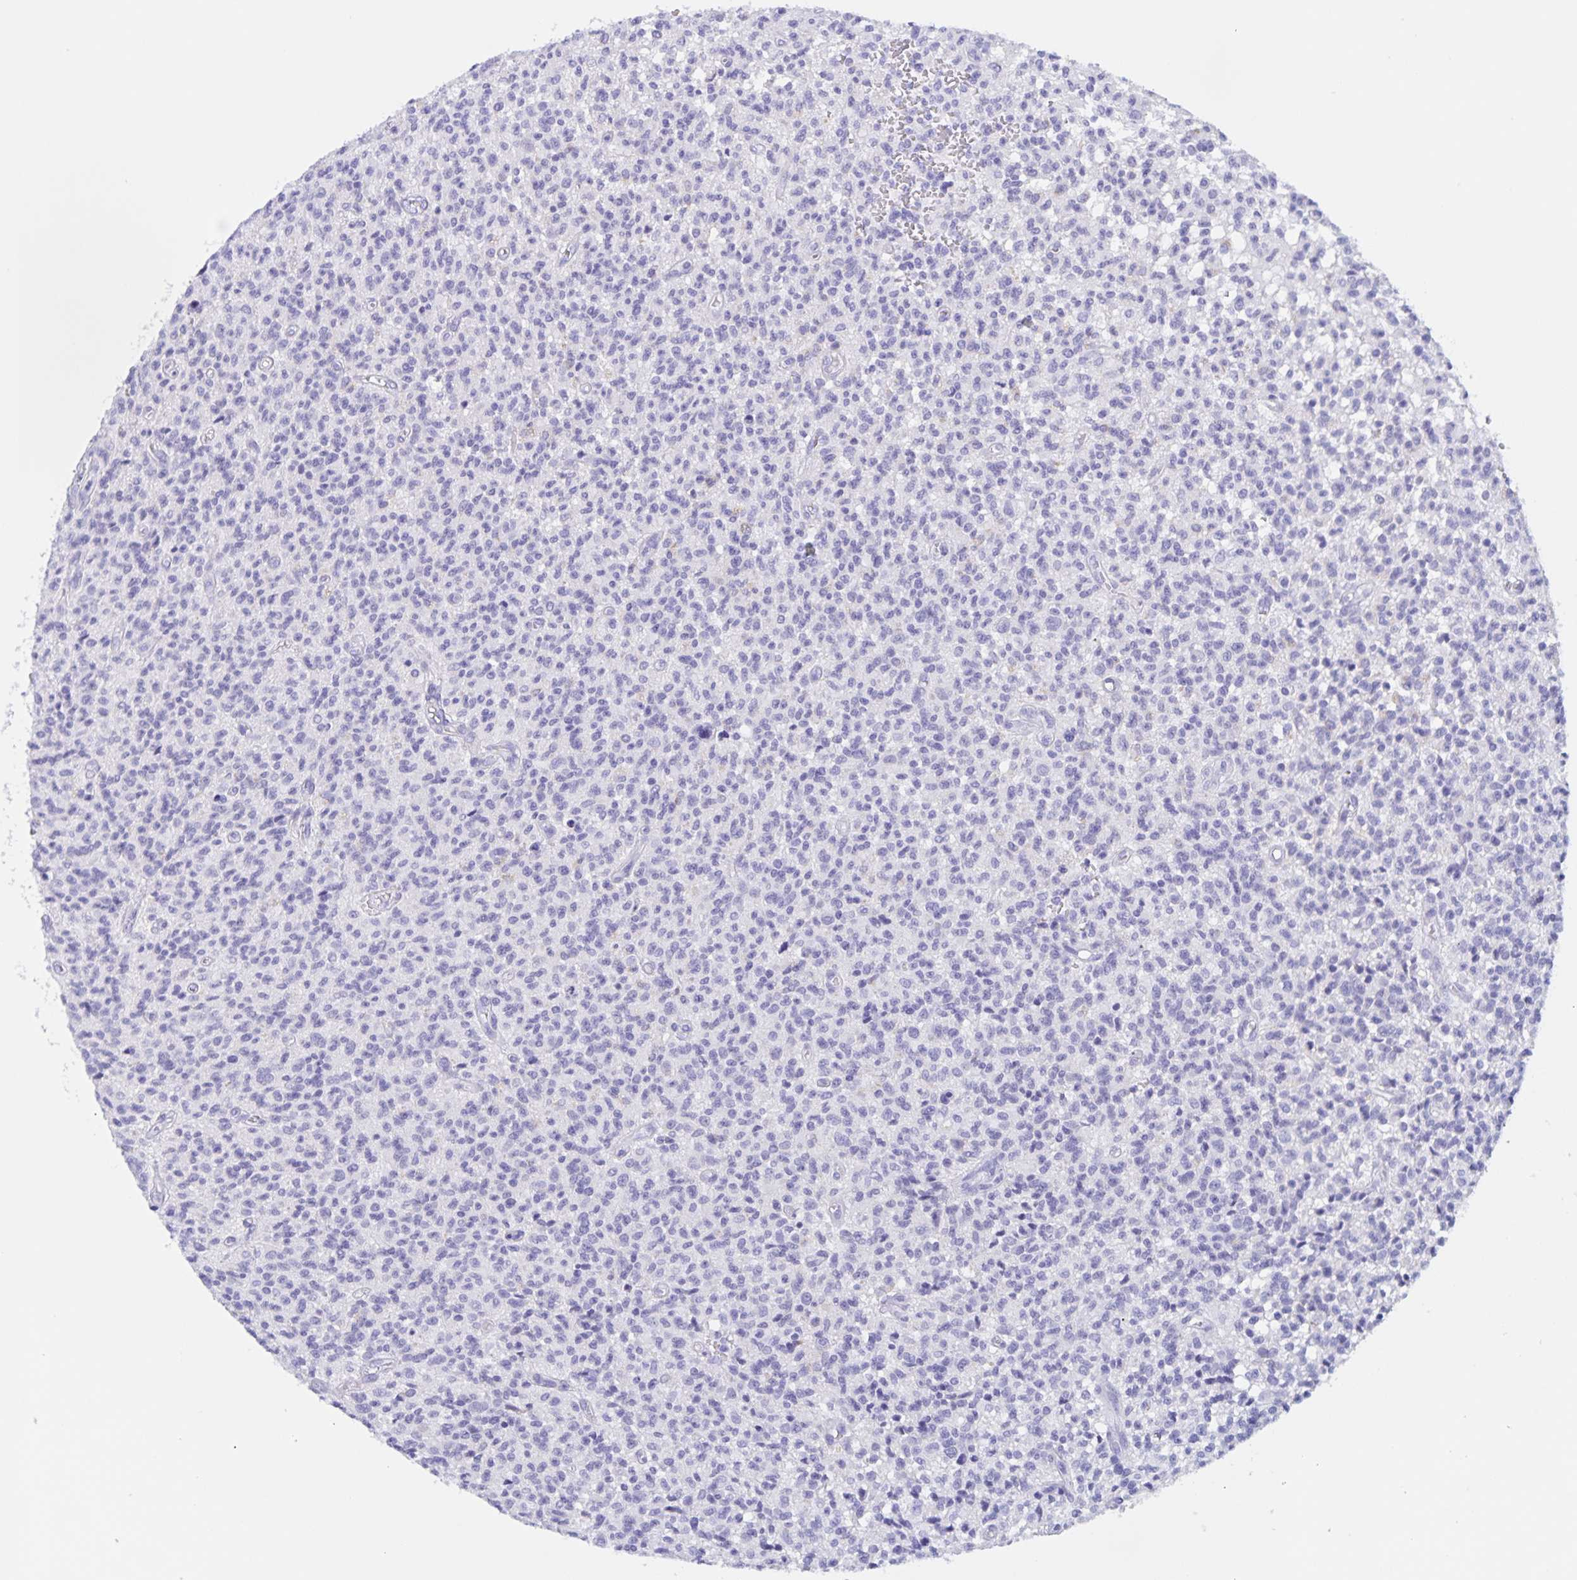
{"staining": {"intensity": "negative", "quantity": "none", "location": "none"}, "tissue": "glioma", "cell_type": "Tumor cells", "image_type": "cancer", "snomed": [{"axis": "morphology", "description": "Glioma, malignant, Low grade"}, {"axis": "topography", "description": "Brain"}], "caption": "Tumor cells show no significant positivity in glioma.", "gene": "TGIF2LX", "patient": {"sex": "male", "age": 64}}